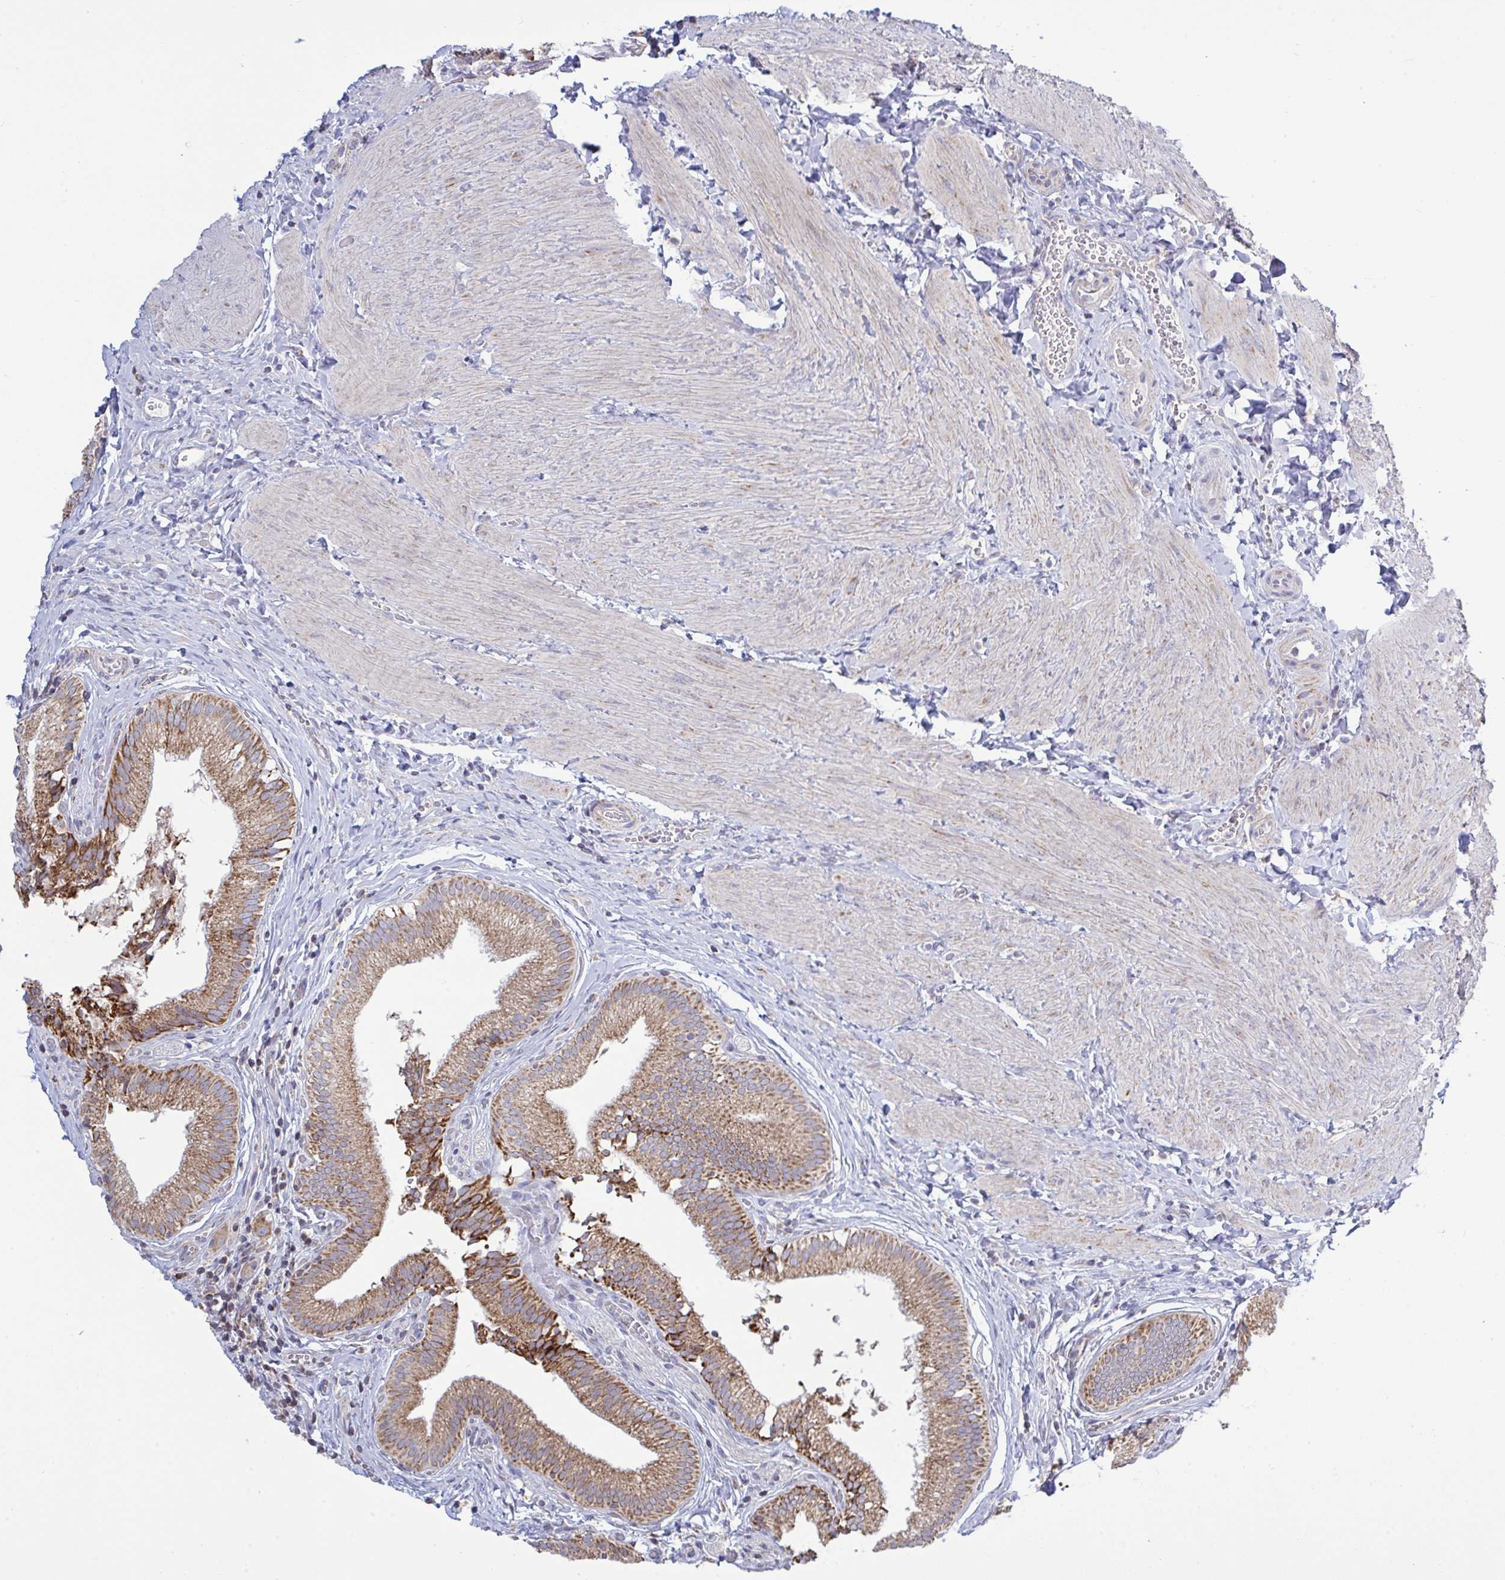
{"staining": {"intensity": "moderate", "quantity": ">75%", "location": "cytoplasmic/membranous"}, "tissue": "gallbladder", "cell_type": "Glandular cells", "image_type": "normal", "snomed": [{"axis": "morphology", "description": "Normal tissue, NOS"}, {"axis": "topography", "description": "Gallbladder"}, {"axis": "topography", "description": "Peripheral nerve tissue"}], "caption": "Gallbladder stained with a protein marker demonstrates moderate staining in glandular cells.", "gene": "NDUFA7", "patient": {"sex": "male", "age": 17}}